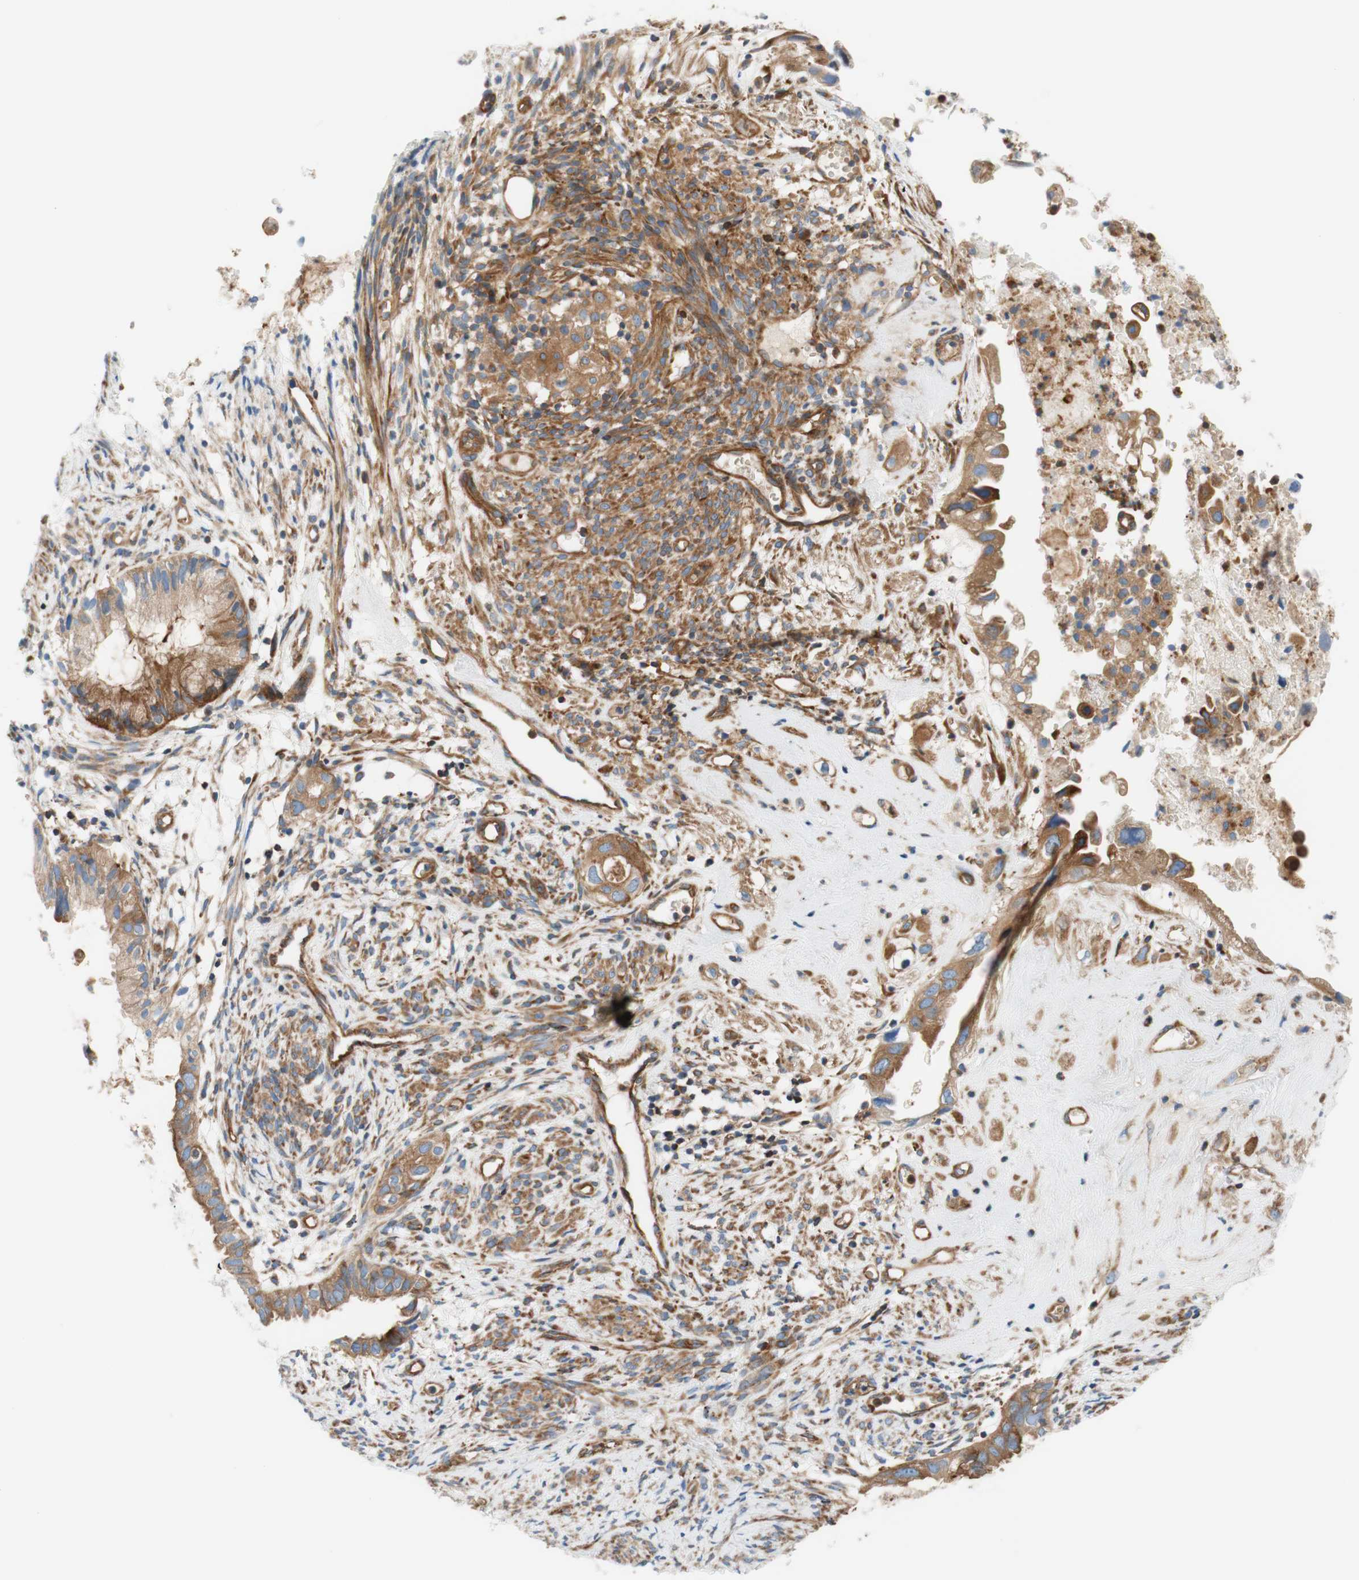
{"staining": {"intensity": "moderate", "quantity": ">75%", "location": "cytoplasmic/membranous"}, "tissue": "cervical cancer", "cell_type": "Tumor cells", "image_type": "cancer", "snomed": [{"axis": "morphology", "description": "Normal tissue, NOS"}, {"axis": "morphology", "description": "Adenocarcinoma, NOS"}, {"axis": "topography", "description": "Cervix"}, {"axis": "topography", "description": "Endometrium"}], "caption": "Immunohistochemical staining of human cervical adenocarcinoma displays medium levels of moderate cytoplasmic/membranous protein expression in approximately >75% of tumor cells.", "gene": "STOM", "patient": {"sex": "female", "age": 86}}